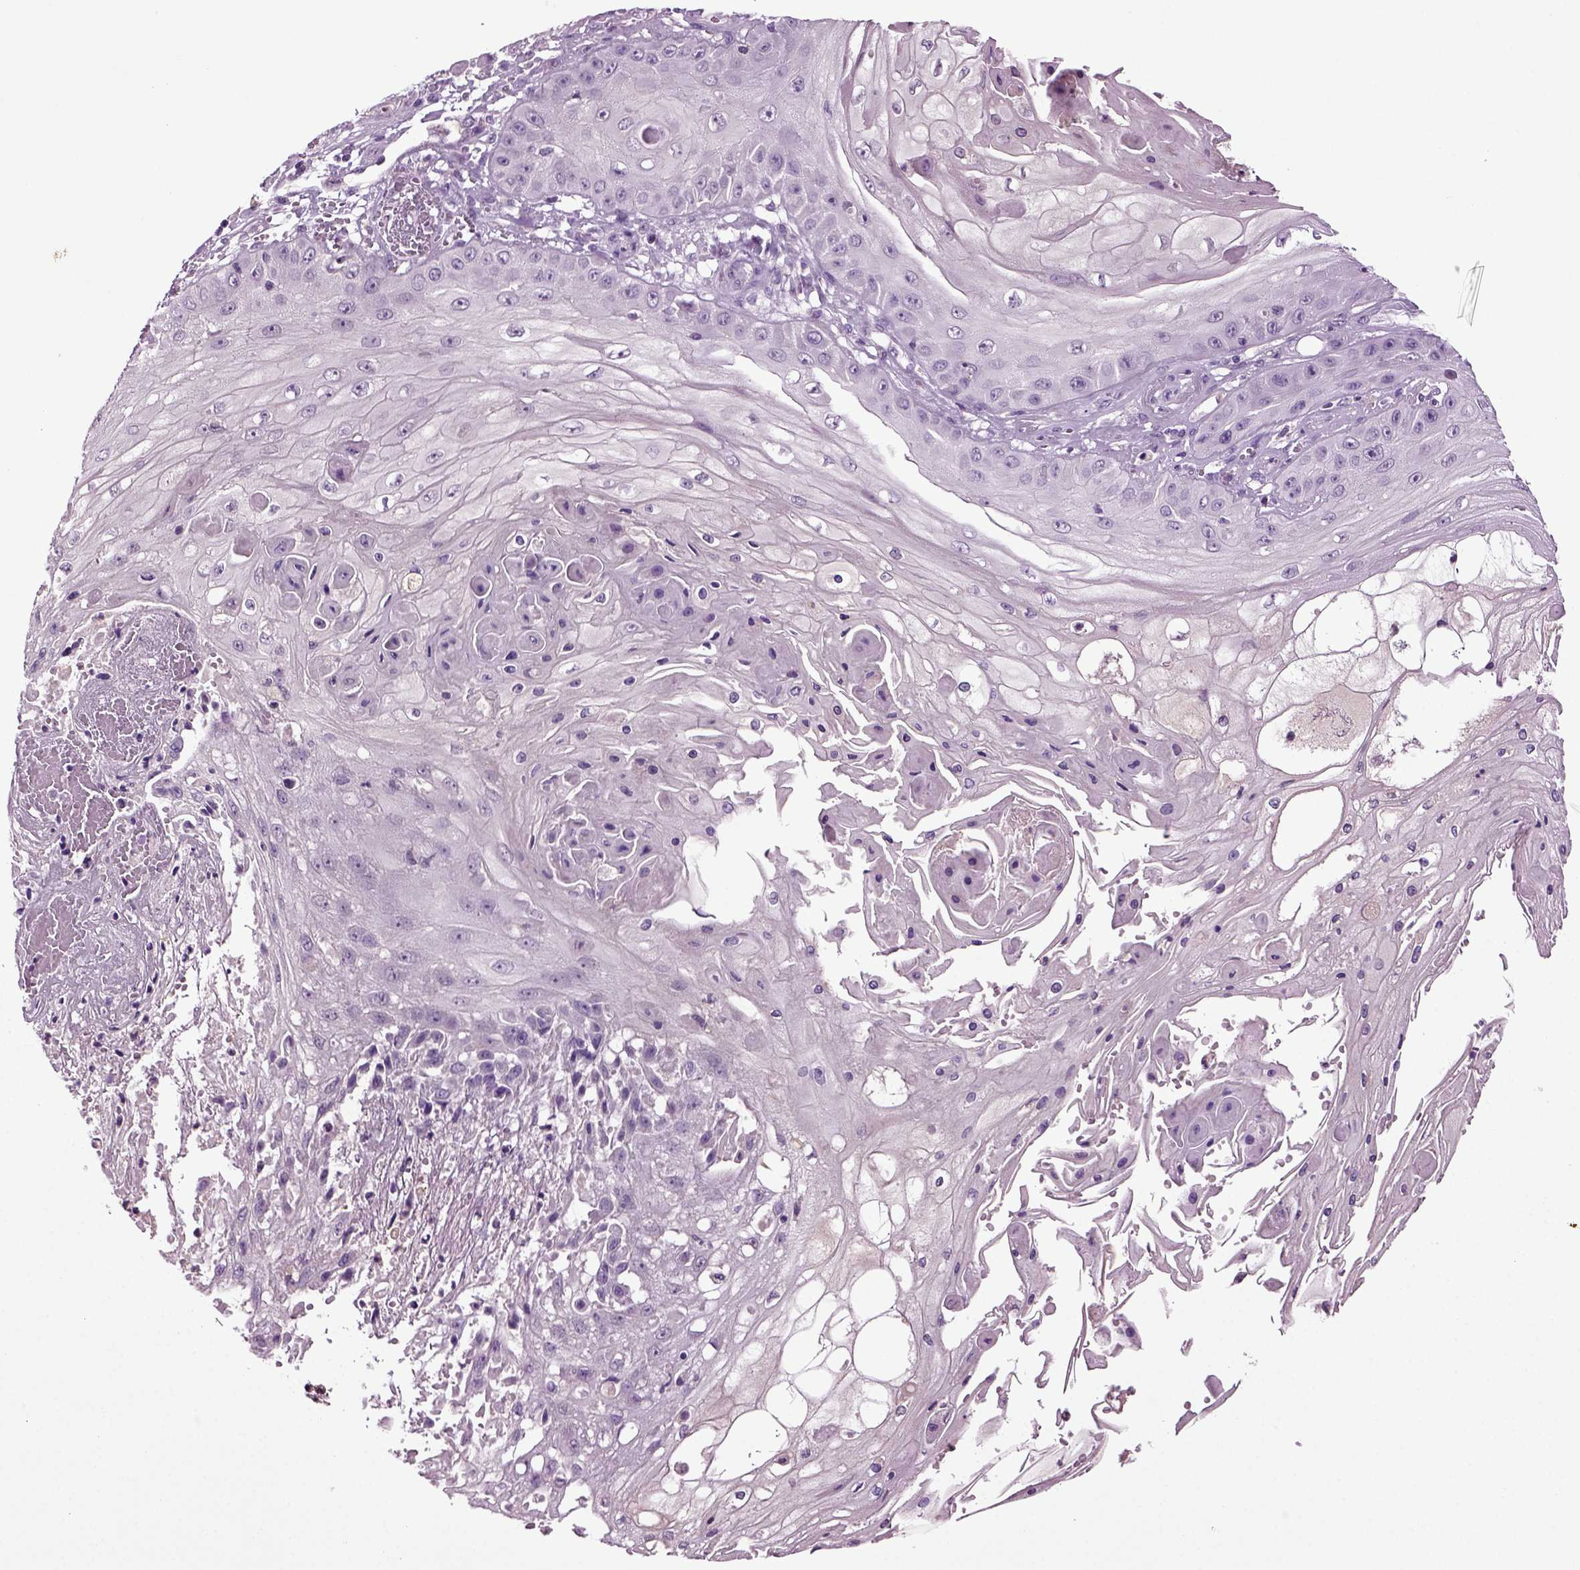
{"staining": {"intensity": "negative", "quantity": "none", "location": "none"}, "tissue": "skin cancer", "cell_type": "Tumor cells", "image_type": "cancer", "snomed": [{"axis": "morphology", "description": "Squamous cell carcinoma, NOS"}, {"axis": "topography", "description": "Skin"}], "caption": "Immunohistochemistry of skin cancer exhibits no positivity in tumor cells.", "gene": "FGF11", "patient": {"sex": "male", "age": 70}}